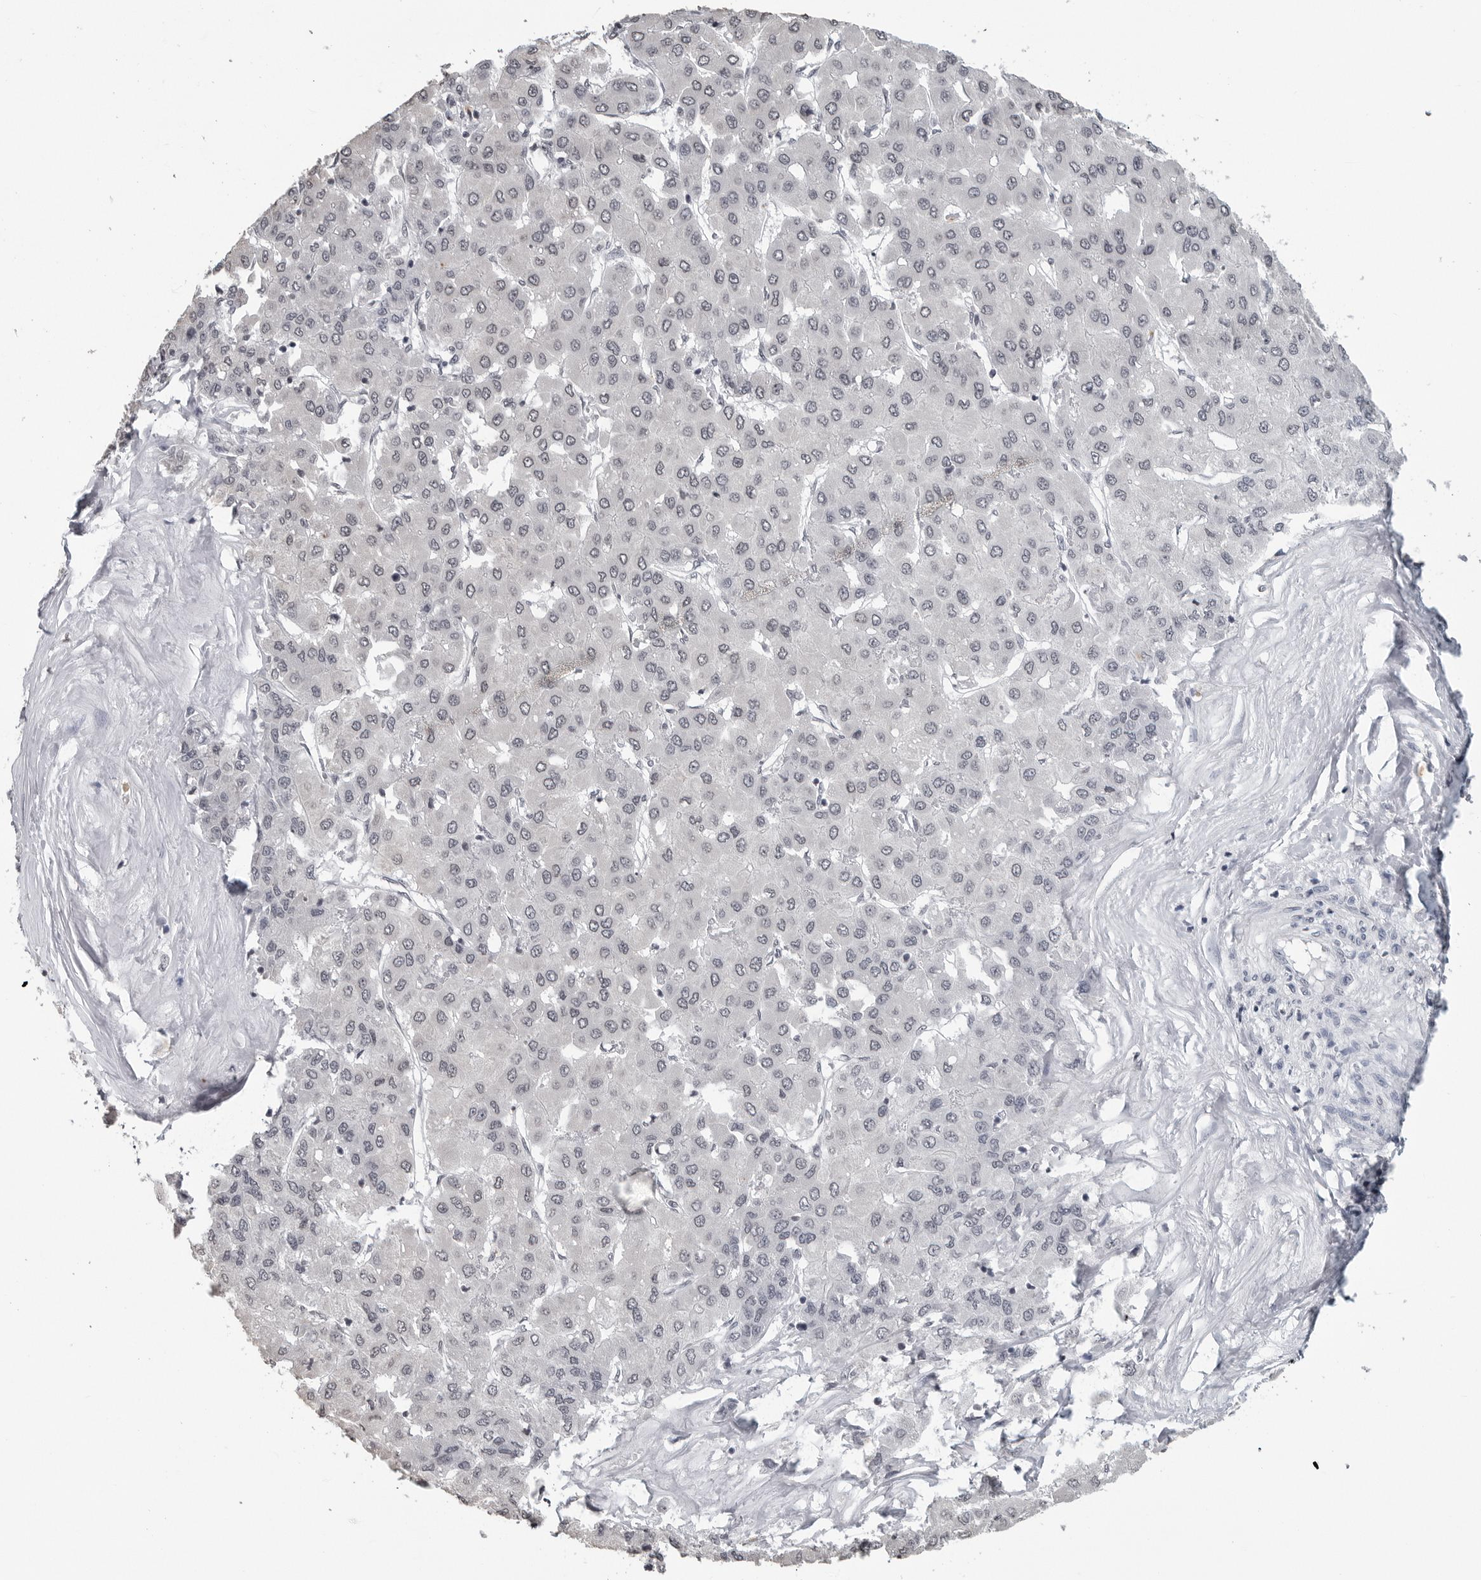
{"staining": {"intensity": "negative", "quantity": "none", "location": "none"}, "tissue": "liver cancer", "cell_type": "Tumor cells", "image_type": "cancer", "snomed": [{"axis": "morphology", "description": "Carcinoma, Hepatocellular, NOS"}, {"axis": "topography", "description": "Liver"}], "caption": "Immunohistochemistry (IHC) micrograph of human liver cancer stained for a protein (brown), which reveals no positivity in tumor cells.", "gene": "DDX54", "patient": {"sex": "male", "age": 65}}